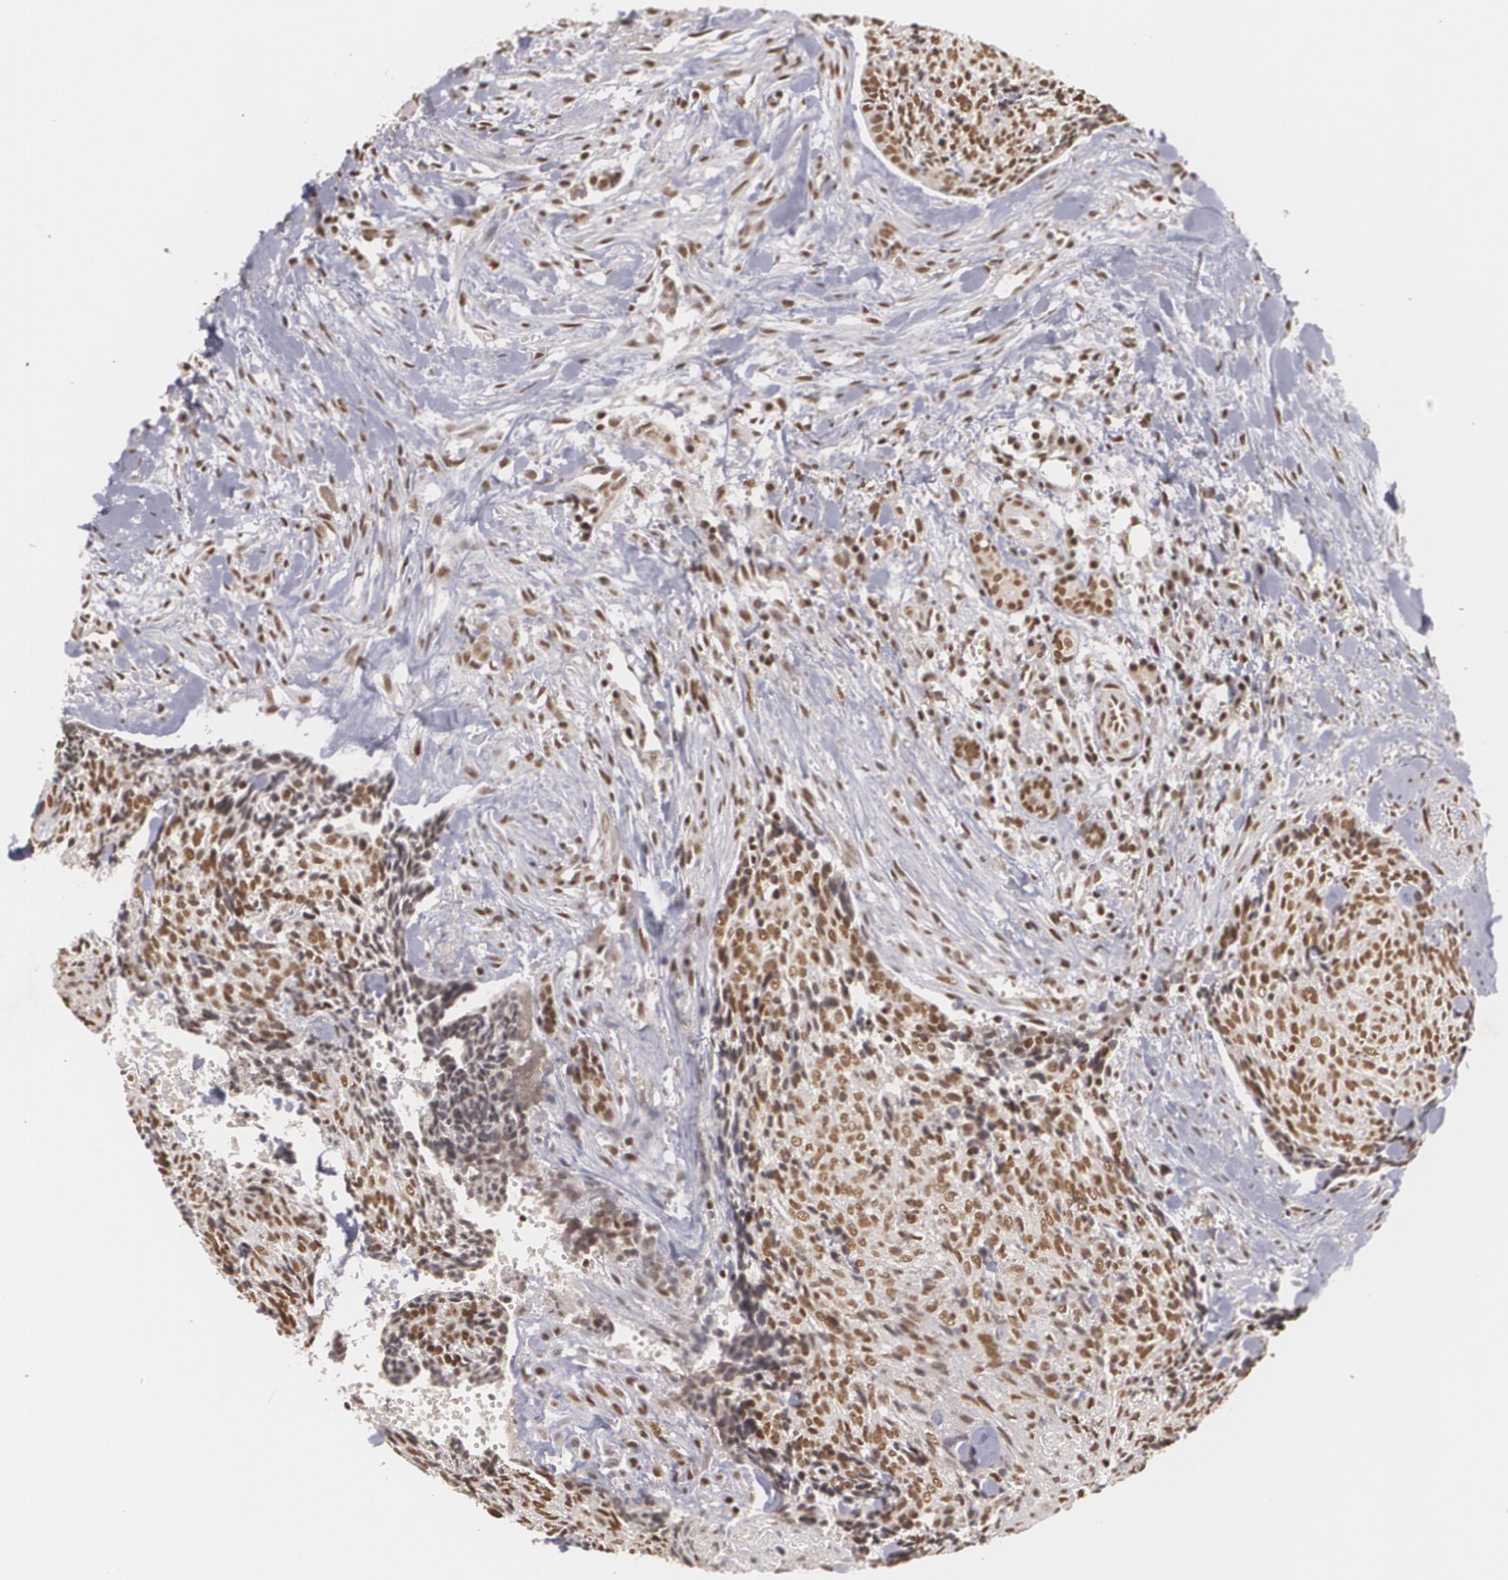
{"staining": {"intensity": "strong", "quantity": ">75%", "location": "nuclear"}, "tissue": "head and neck cancer", "cell_type": "Tumor cells", "image_type": "cancer", "snomed": [{"axis": "morphology", "description": "Squamous cell carcinoma, NOS"}, {"axis": "topography", "description": "Salivary gland"}, {"axis": "topography", "description": "Head-Neck"}], "caption": "Strong nuclear positivity for a protein is present in approximately >75% of tumor cells of head and neck squamous cell carcinoma using IHC.", "gene": "RXRB", "patient": {"sex": "male", "age": 70}}